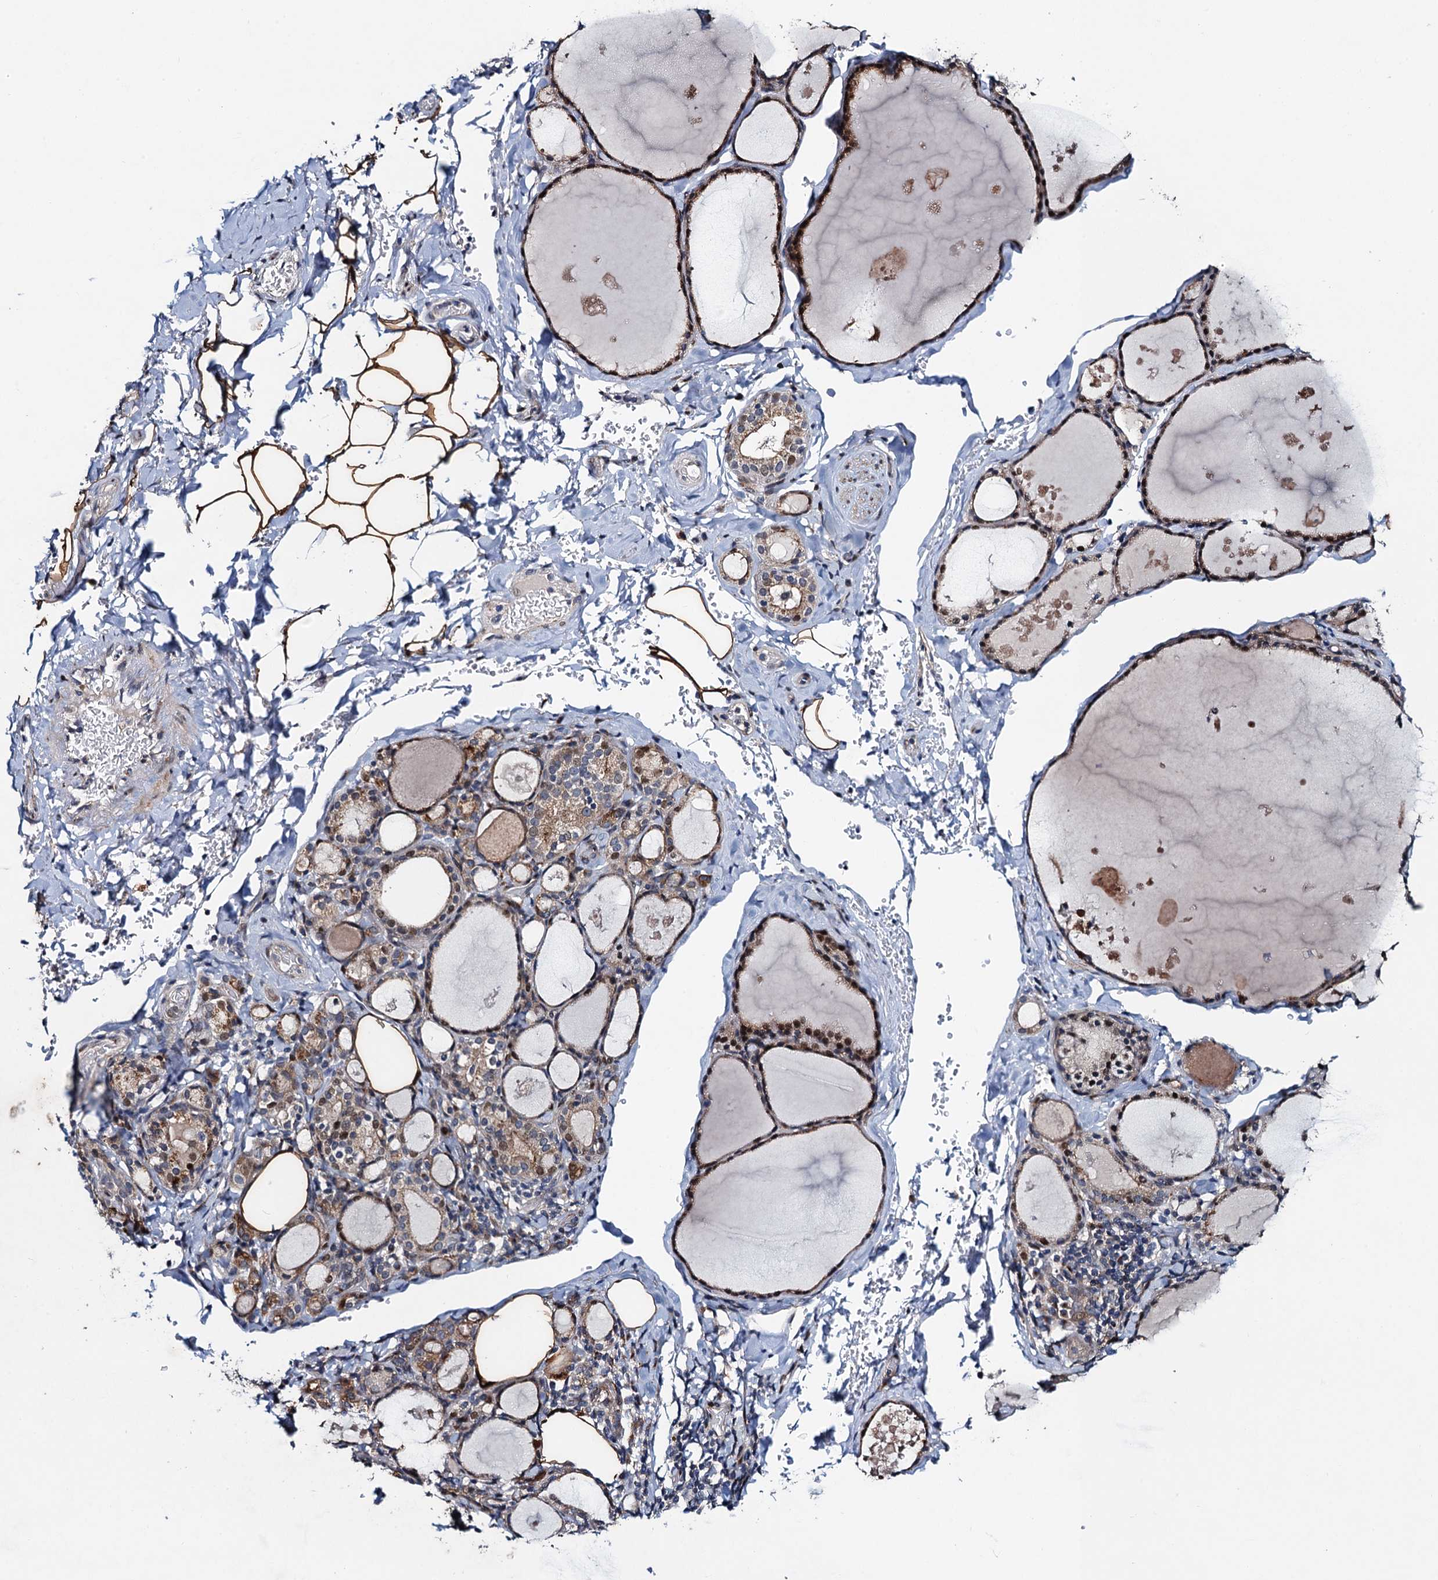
{"staining": {"intensity": "moderate", "quantity": ">75%", "location": "cytoplasmic/membranous"}, "tissue": "thyroid gland", "cell_type": "Glandular cells", "image_type": "normal", "snomed": [{"axis": "morphology", "description": "Normal tissue, NOS"}, {"axis": "topography", "description": "Thyroid gland"}], "caption": "Thyroid gland was stained to show a protein in brown. There is medium levels of moderate cytoplasmic/membranous expression in about >75% of glandular cells. (DAB = brown stain, brightfield microscopy at high magnification).", "gene": "NBEA", "patient": {"sex": "male", "age": 56}}